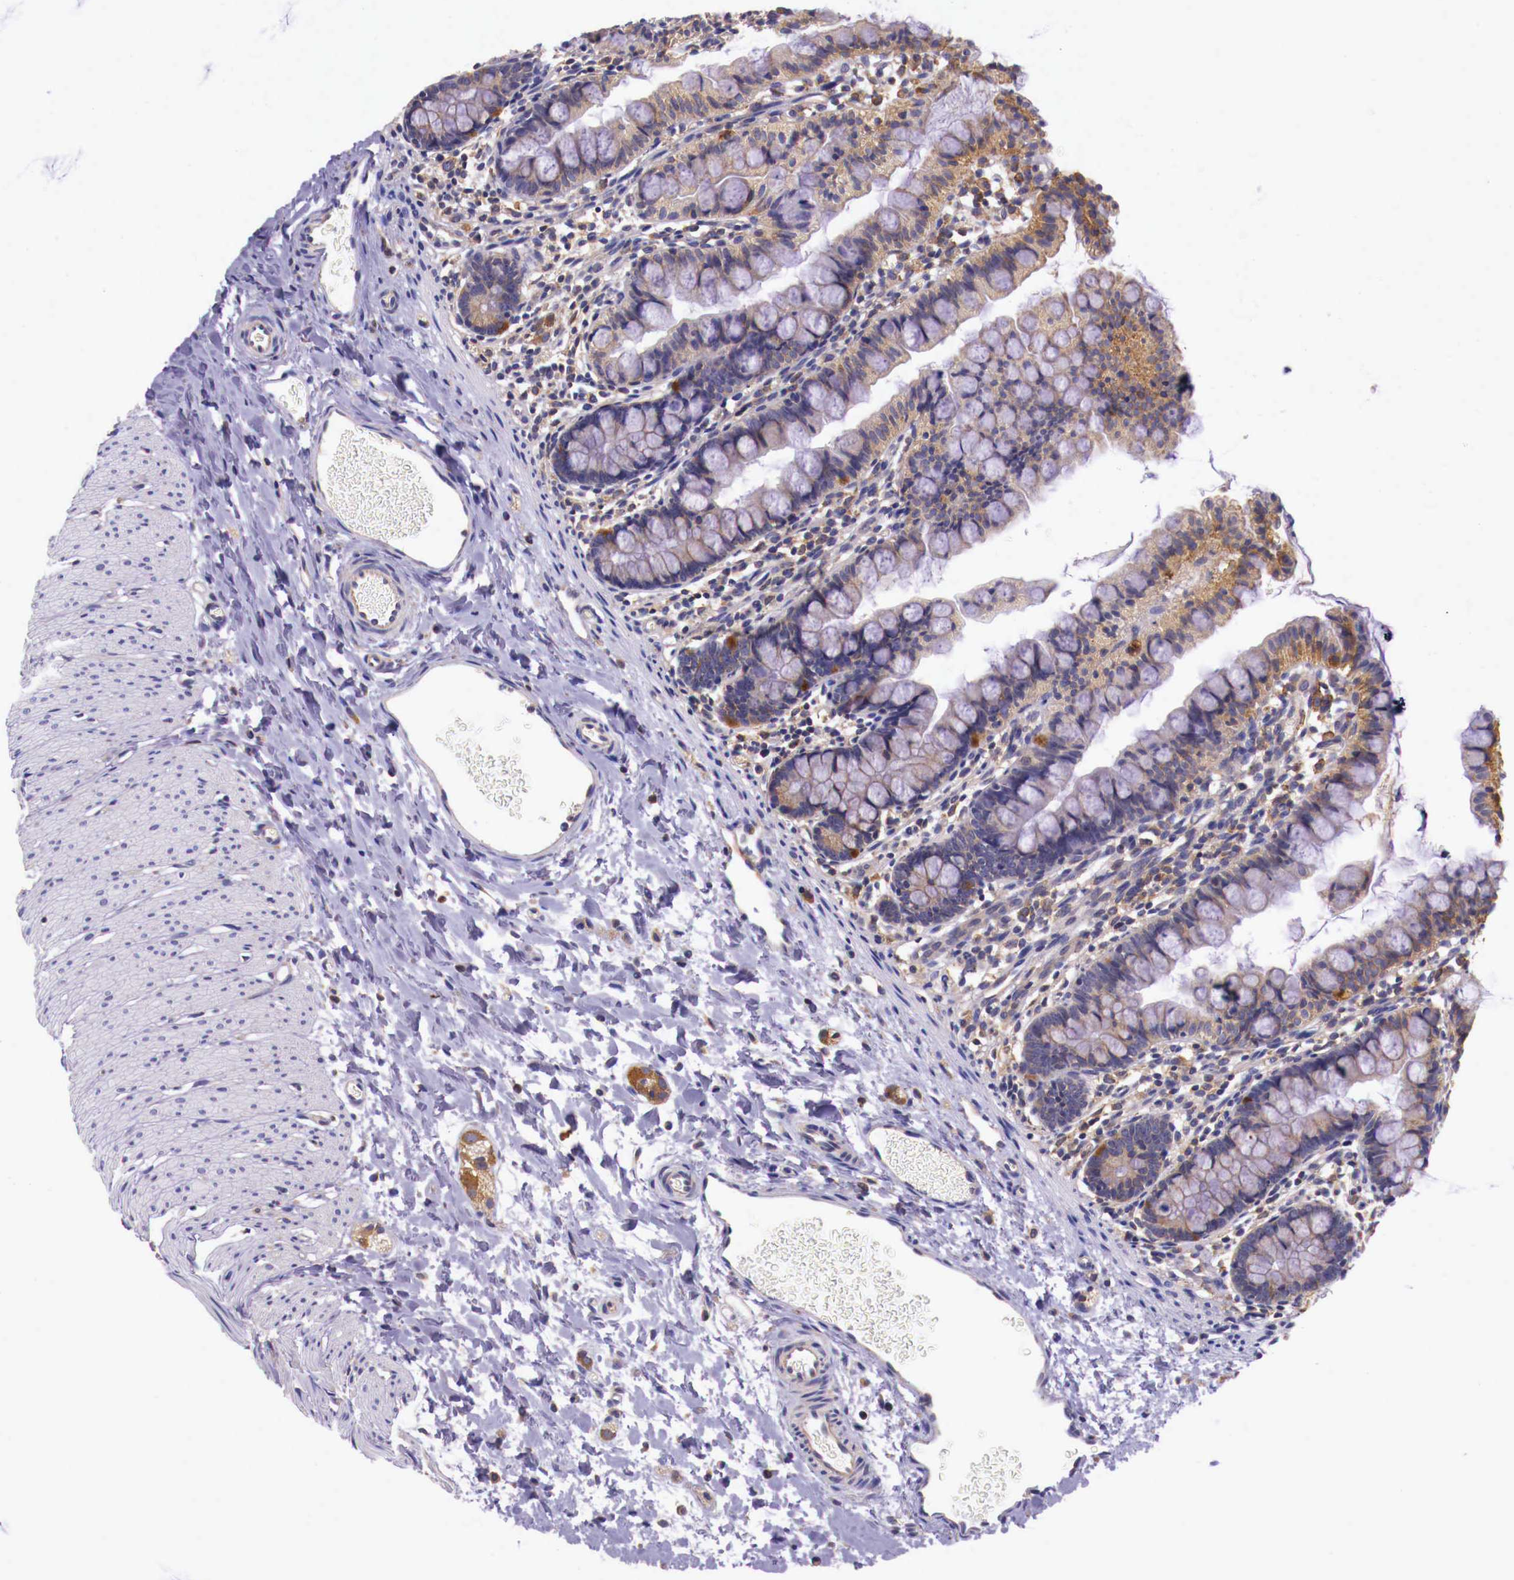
{"staining": {"intensity": "weak", "quantity": "25%-75%", "location": "cytoplasmic/membranous"}, "tissue": "small intestine", "cell_type": "Glandular cells", "image_type": "normal", "snomed": [{"axis": "morphology", "description": "Normal tissue, NOS"}, {"axis": "topography", "description": "Small intestine"}], "caption": "Human small intestine stained with a protein marker reveals weak staining in glandular cells.", "gene": "GRIPAP1", "patient": {"sex": "male", "age": 1}}